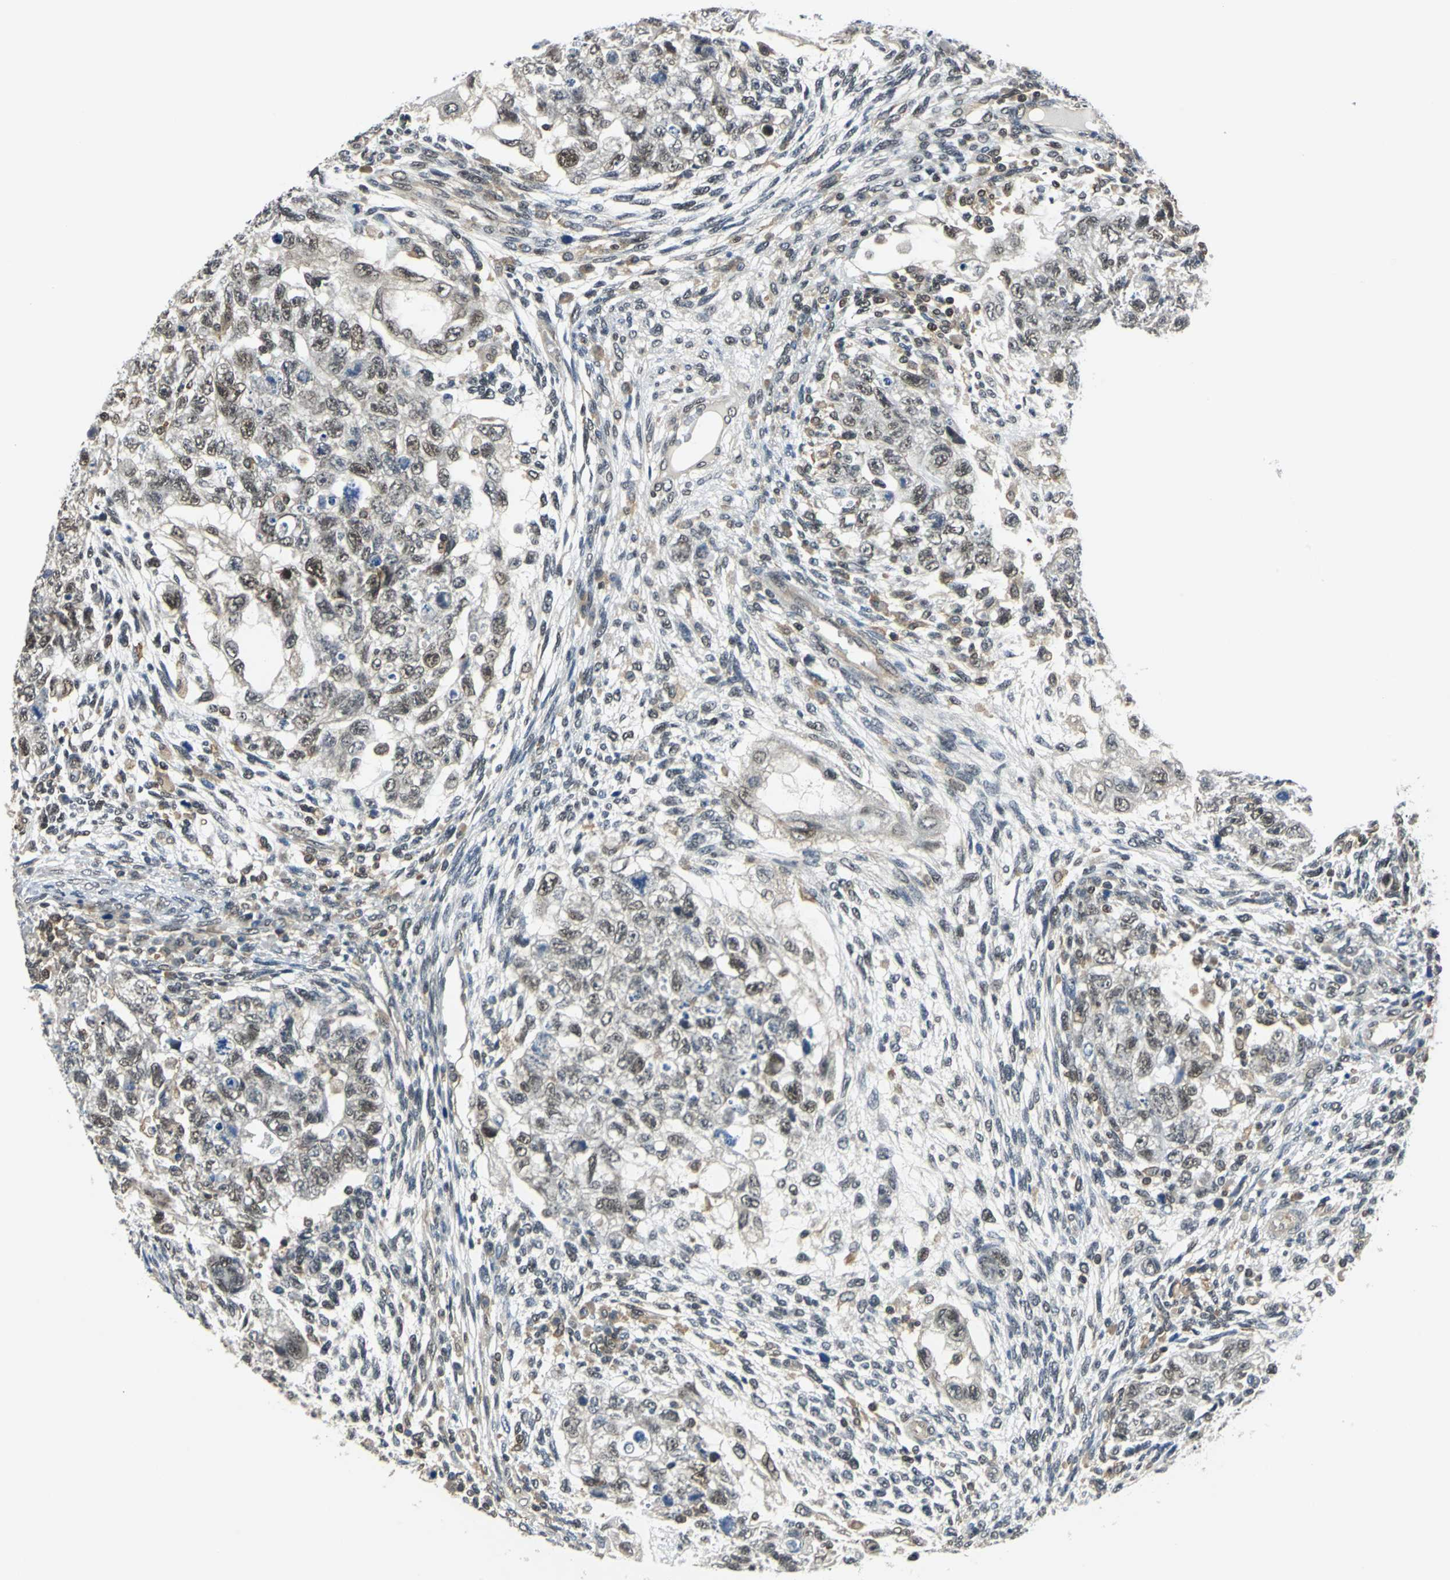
{"staining": {"intensity": "moderate", "quantity": "25%-75%", "location": "nuclear"}, "tissue": "testis cancer", "cell_type": "Tumor cells", "image_type": "cancer", "snomed": [{"axis": "morphology", "description": "Normal tissue, NOS"}, {"axis": "morphology", "description": "Carcinoma, Embryonal, NOS"}, {"axis": "topography", "description": "Testis"}], "caption": "Testis cancer stained for a protein (brown) demonstrates moderate nuclear positive expression in approximately 25%-75% of tumor cells.", "gene": "ARPC3", "patient": {"sex": "male", "age": 36}}